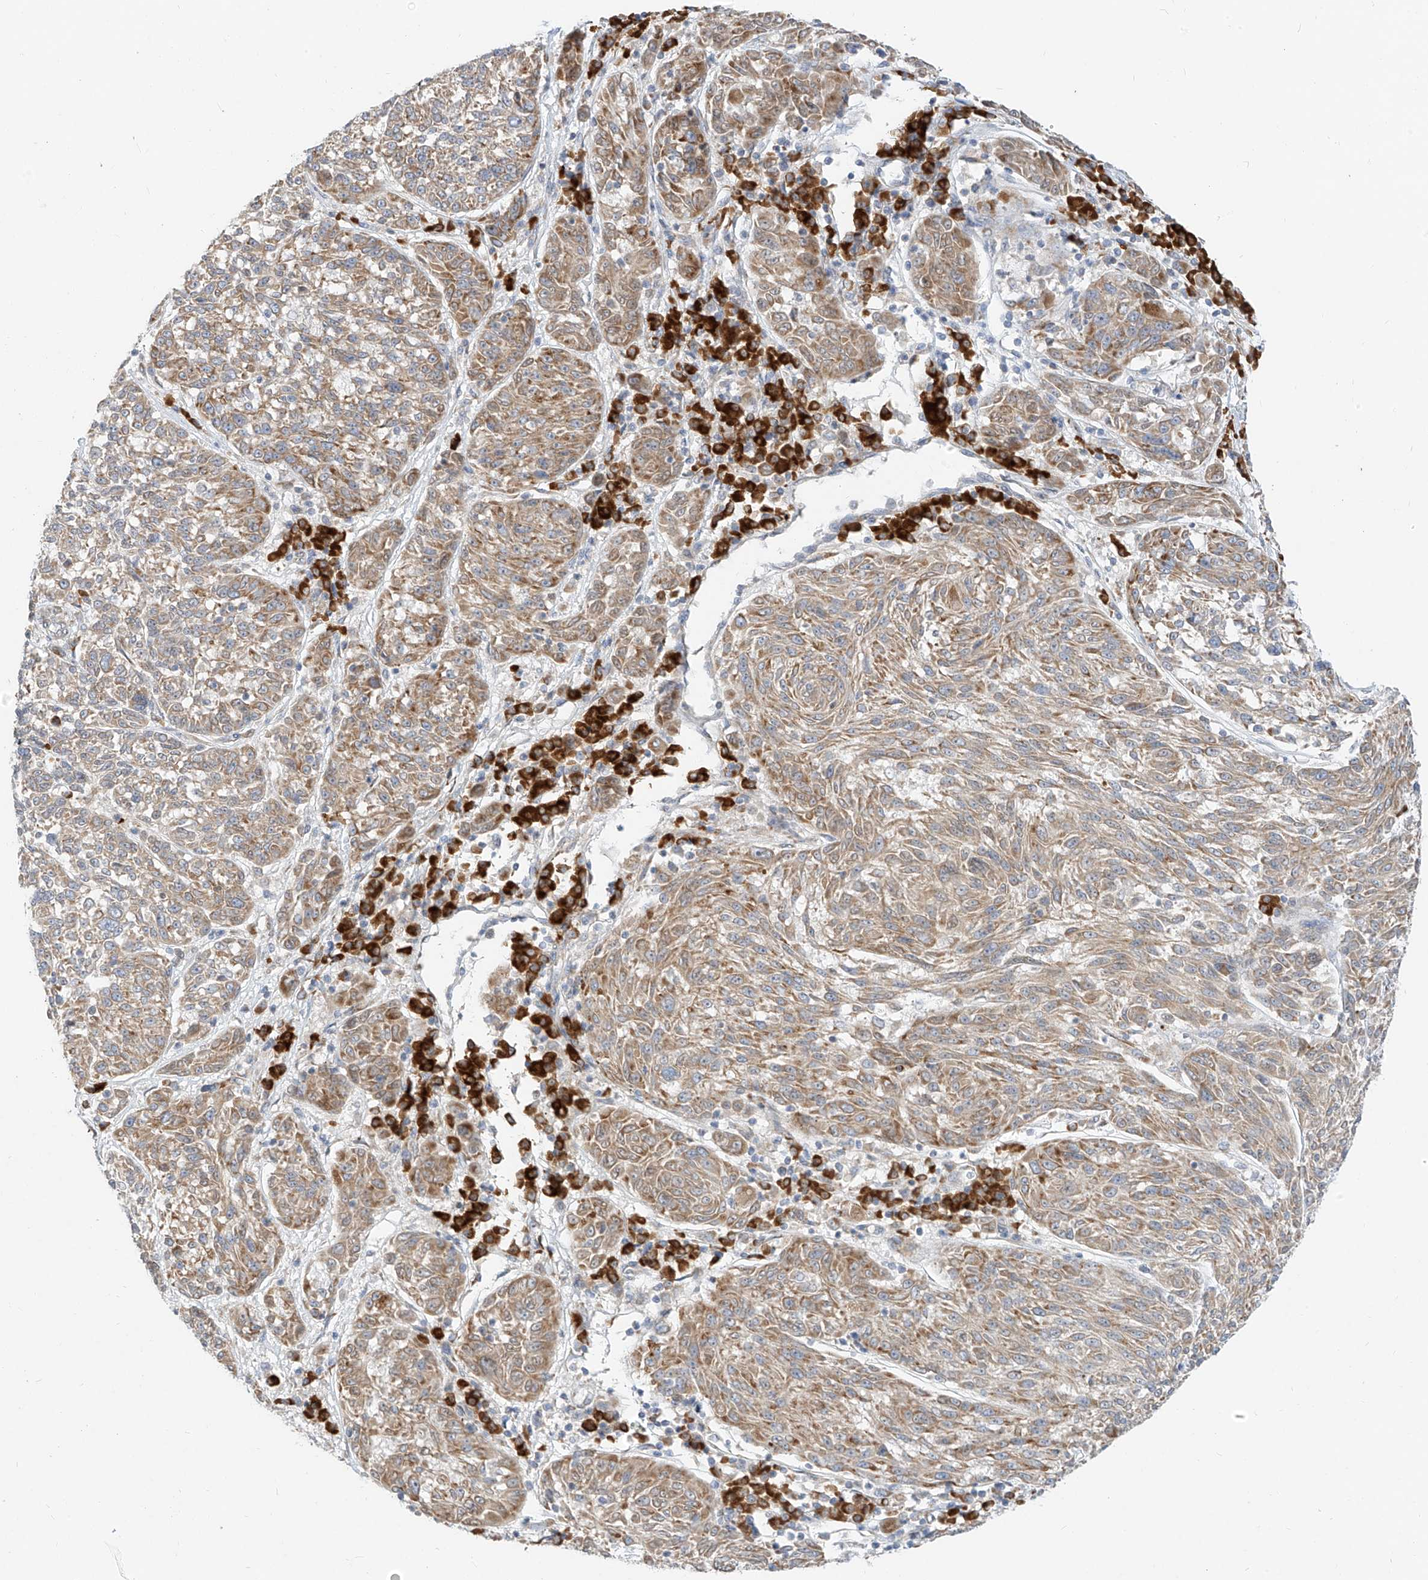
{"staining": {"intensity": "moderate", "quantity": ">75%", "location": "cytoplasmic/membranous"}, "tissue": "melanoma", "cell_type": "Tumor cells", "image_type": "cancer", "snomed": [{"axis": "morphology", "description": "Malignant melanoma, NOS"}, {"axis": "topography", "description": "Skin"}], "caption": "High-magnification brightfield microscopy of malignant melanoma stained with DAB (3,3'-diaminobenzidine) (brown) and counterstained with hematoxylin (blue). tumor cells exhibit moderate cytoplasmic/membranous staining is present in about>75% of cells. (DAB (3,3'-diaminobenzidine) = brown stain, brightfield microscopy at high magnification).", "gene": "STT3A", "patient": {"sex": "male", "age": 53}}